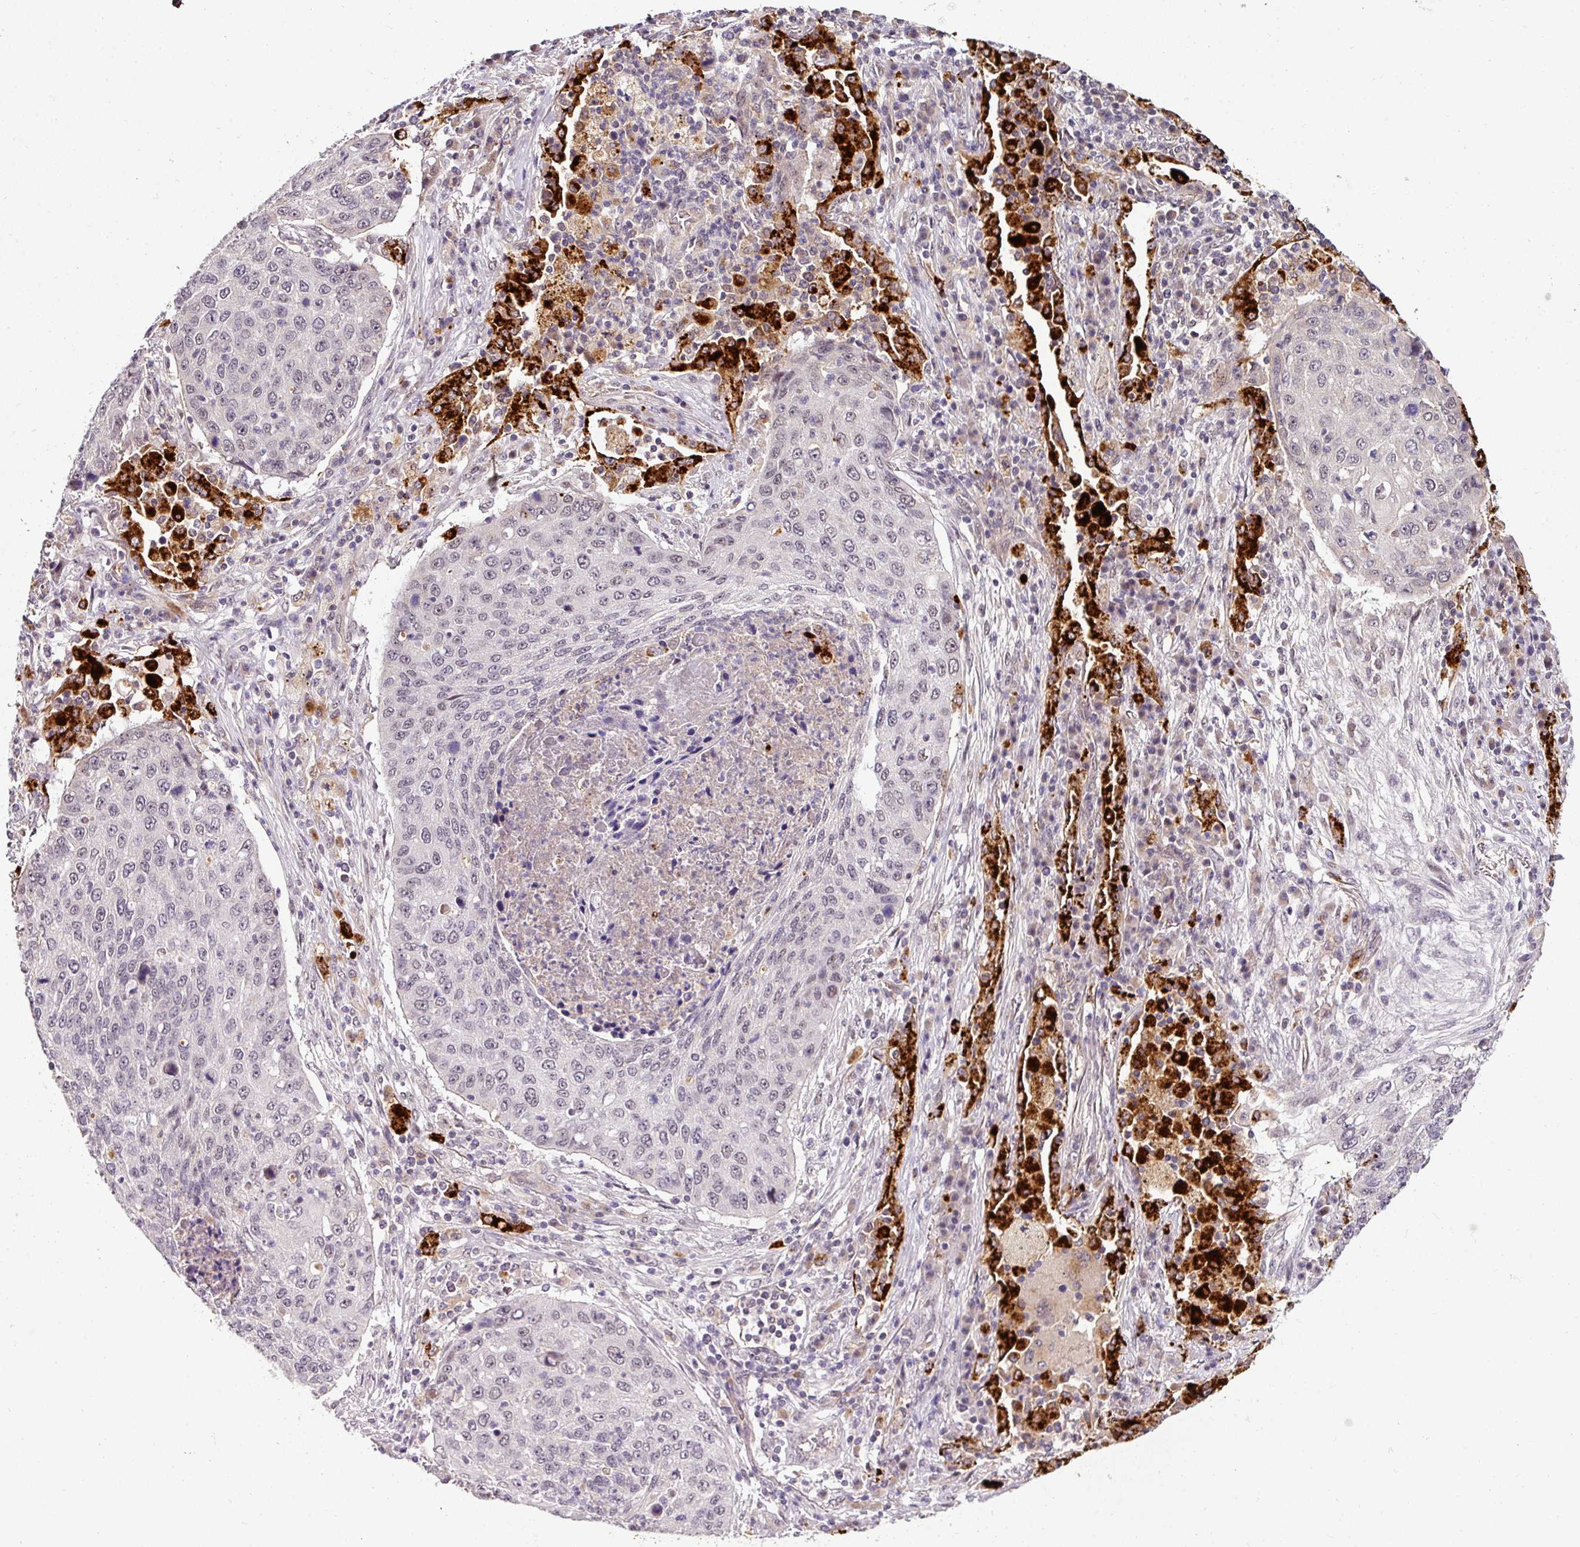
{"staining": {"intensity": "negative", "quantity": "none", "location": "none"}, "tissue": "lung cancer", "cell_type": "Tumor cells", "image_type": "cancer", "snomed": [{"axis": "morphology", "description": "Squamous cell carcinoma, NOS"}, {"axis": "topography", "description": "Lung"}], "caption": "Lung cancer stained for a protein using IHC reveals no positivity tumor cells.", "gene": "NAPSA", "patient": {"sex": "female", "age": 63}}